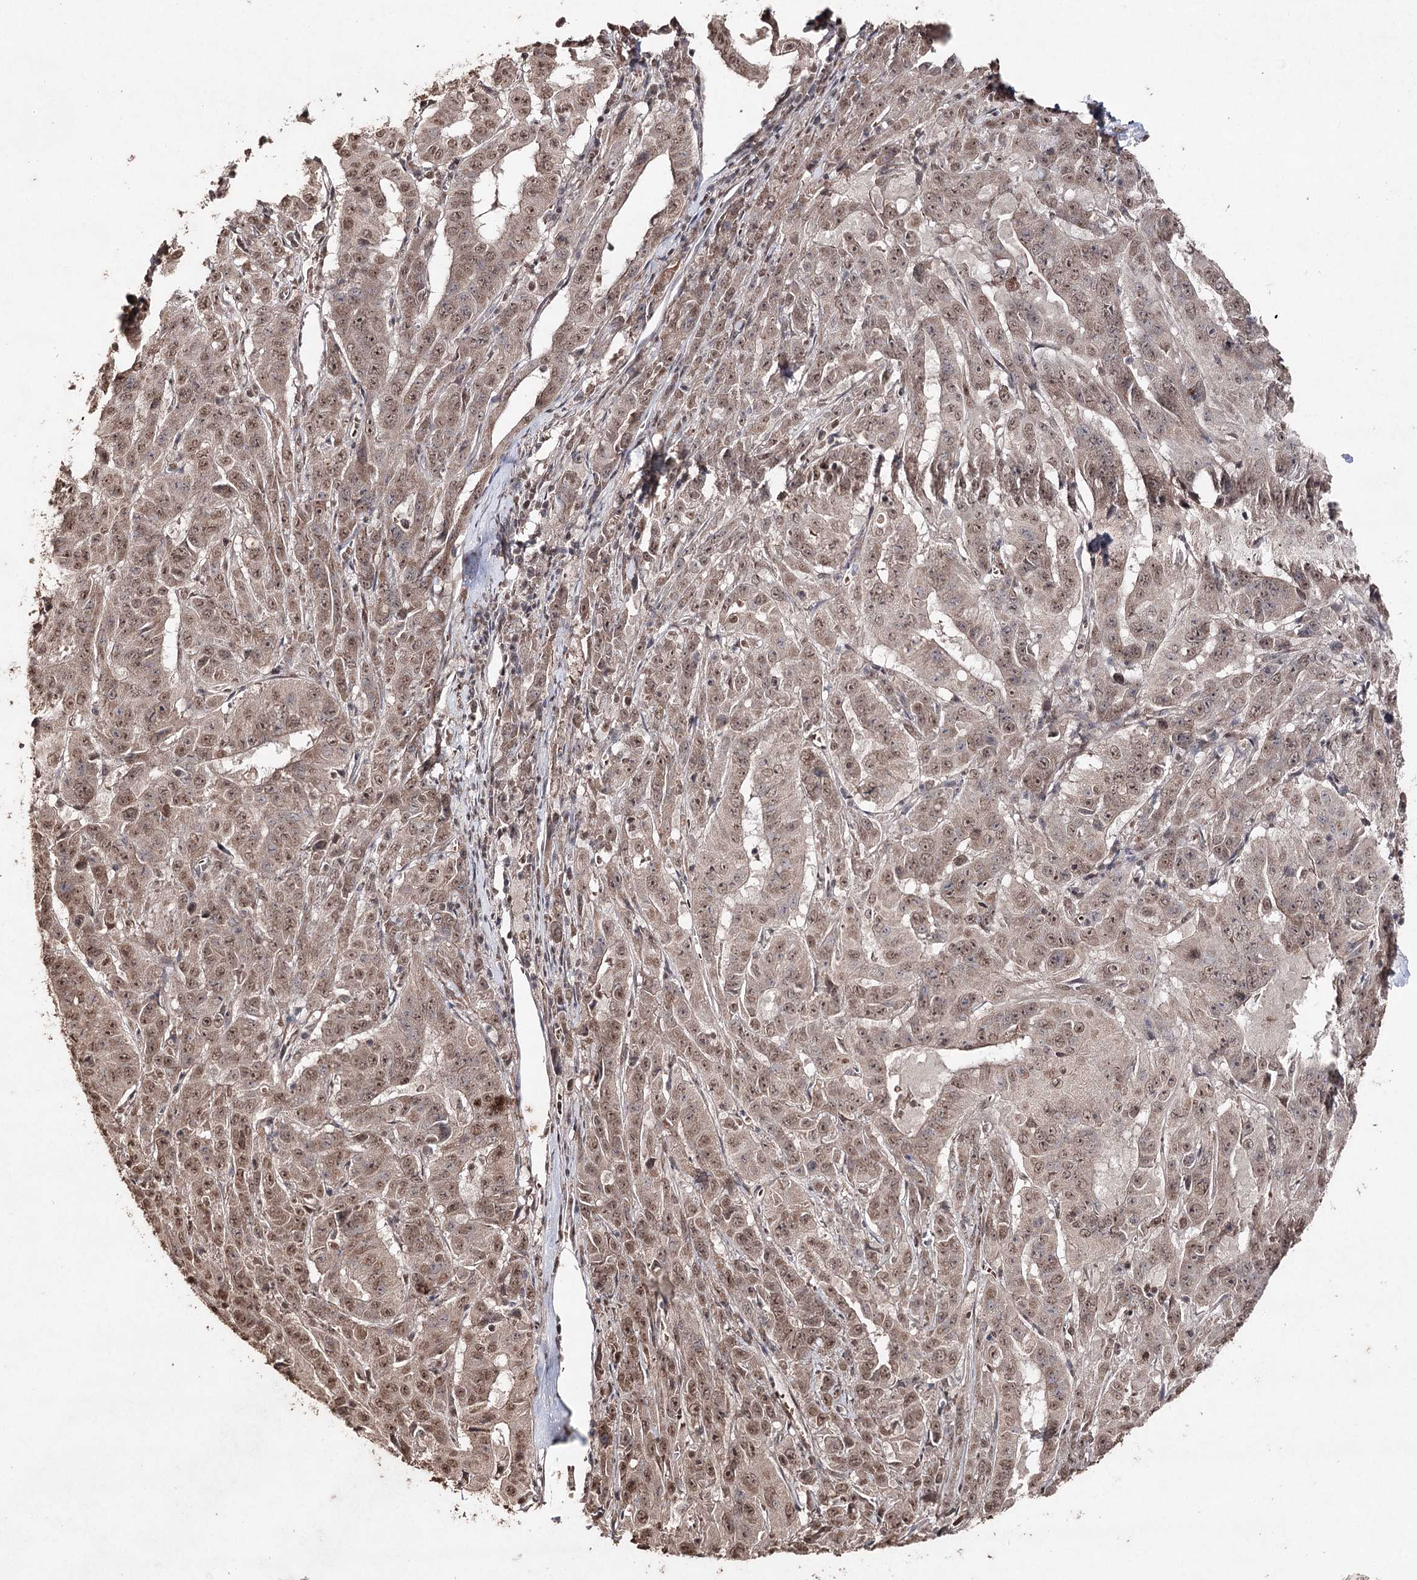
{"staining": {"intensity": "moderate", "quantity": ">75%", "location": "nuclear"}, "tissue": "pancreatic cancer", "cell_type": "Tumor cells", "image_type": "cancer", "snomed": [{"axis": "morphology", "description": "Adenocarcinoma, NOS"}, {"axis": "topography", "description": "Pancreas"}], "caption": "High-power microscopy captured an immunohistochemistry image of pancreatic adenocarcinoma, revealing moderate nuclear expression in approximately >75% of tumor cells. The protein is shown in brown color, while the nuclei are stained blue.", "gene": "ATG14", "patient": {"sex": "male", "age": 63}}